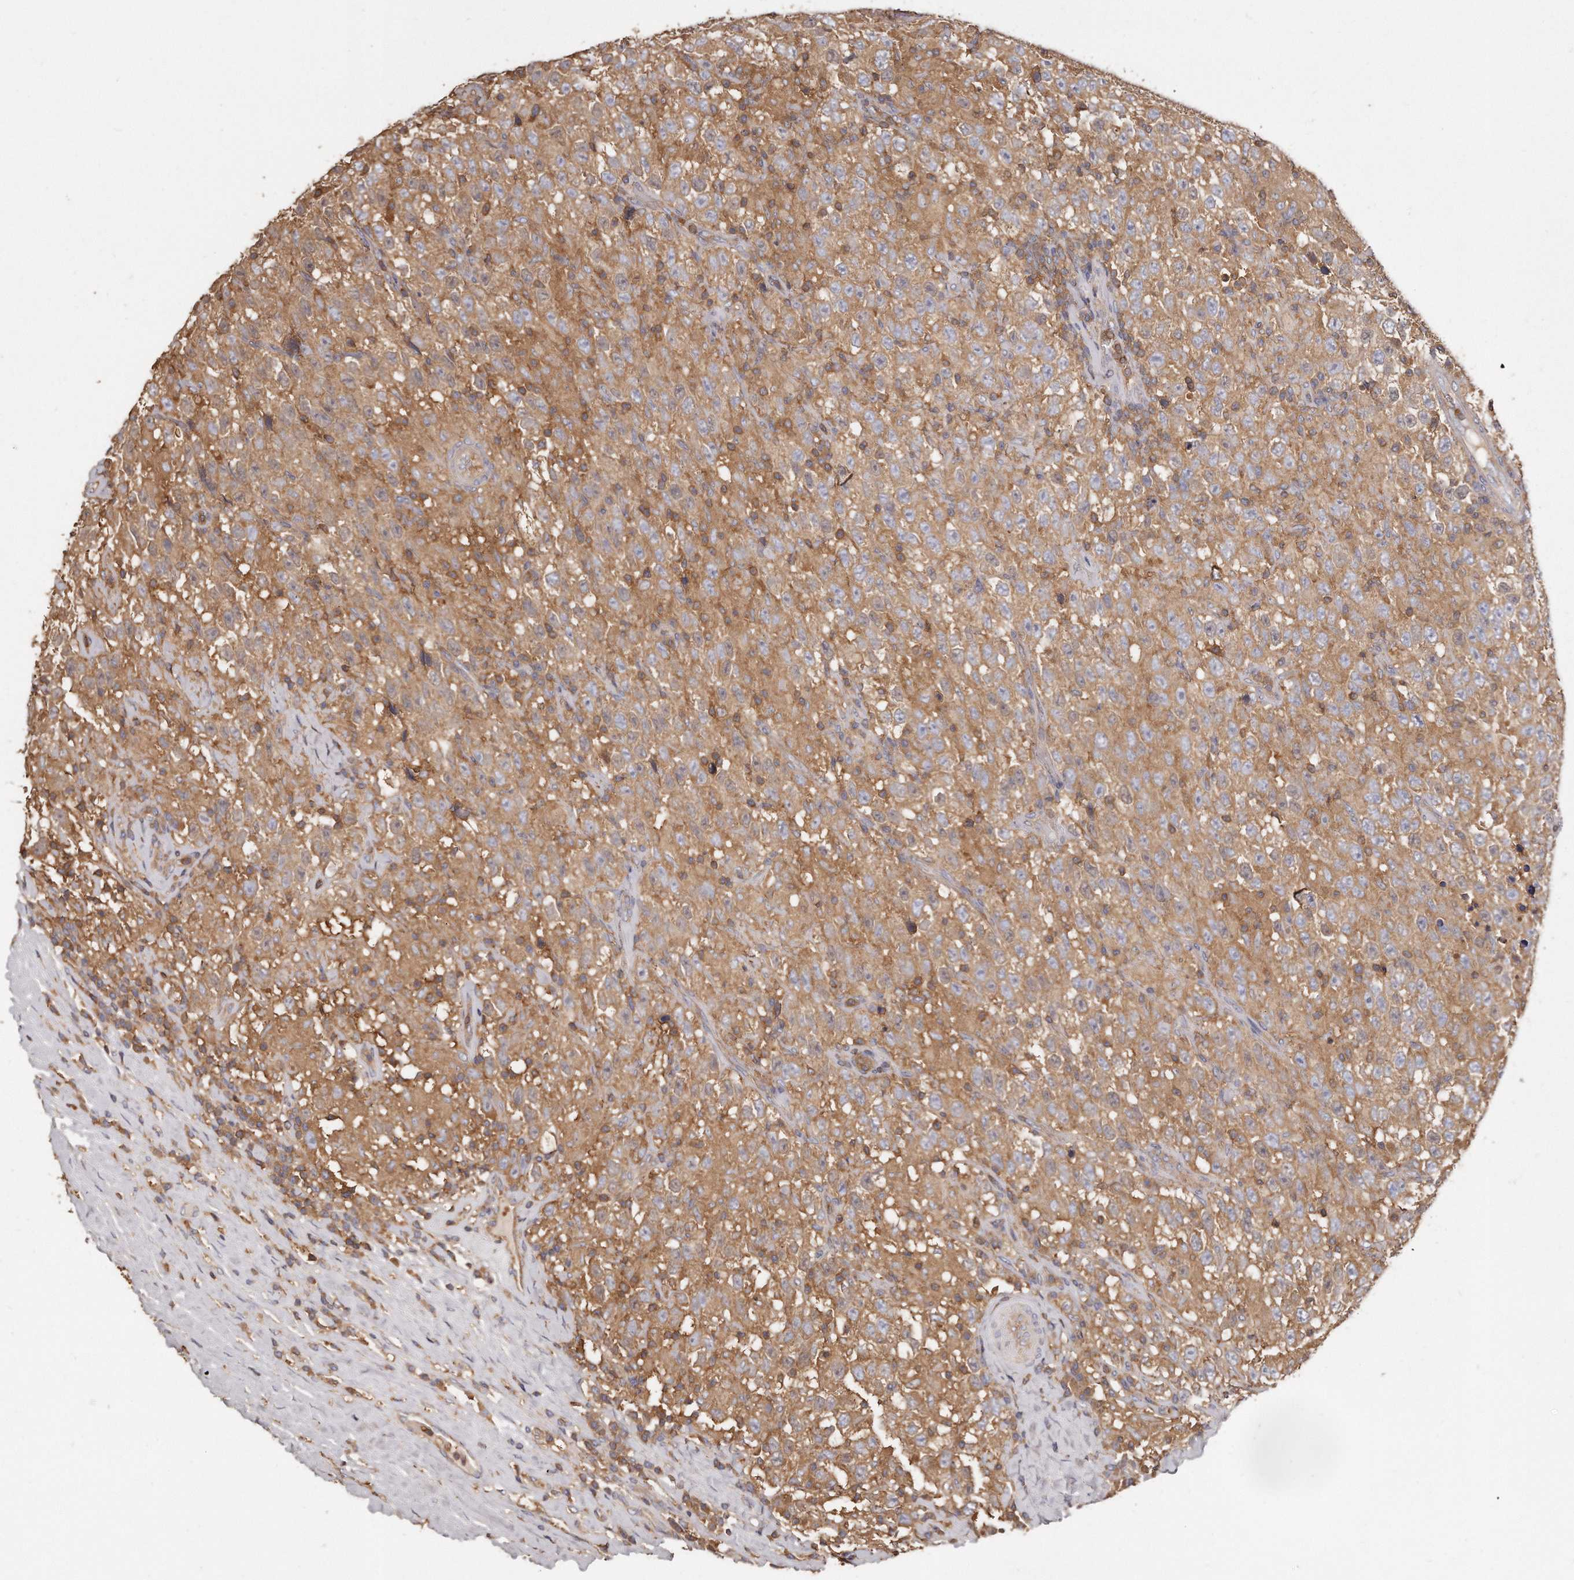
{"staining": {"intensity": "moderate", "quantity": ">75%", "location": "cytoplasmic/membranous"}, "tissue": "testis cancer", "cell_type": "Tumor cells", "image_type": "cancer", "snomed": [{"axis": "morphology", "description": "Seminoma, NOS"}, {"axis": "topography", "description": "Testis"}], "caption": "Human seminoma (testis) stained with a protein marker shows moderate staining in tumor cells.", "gene": "CAP1", "patient": {"sex": "male", "age": 41}}